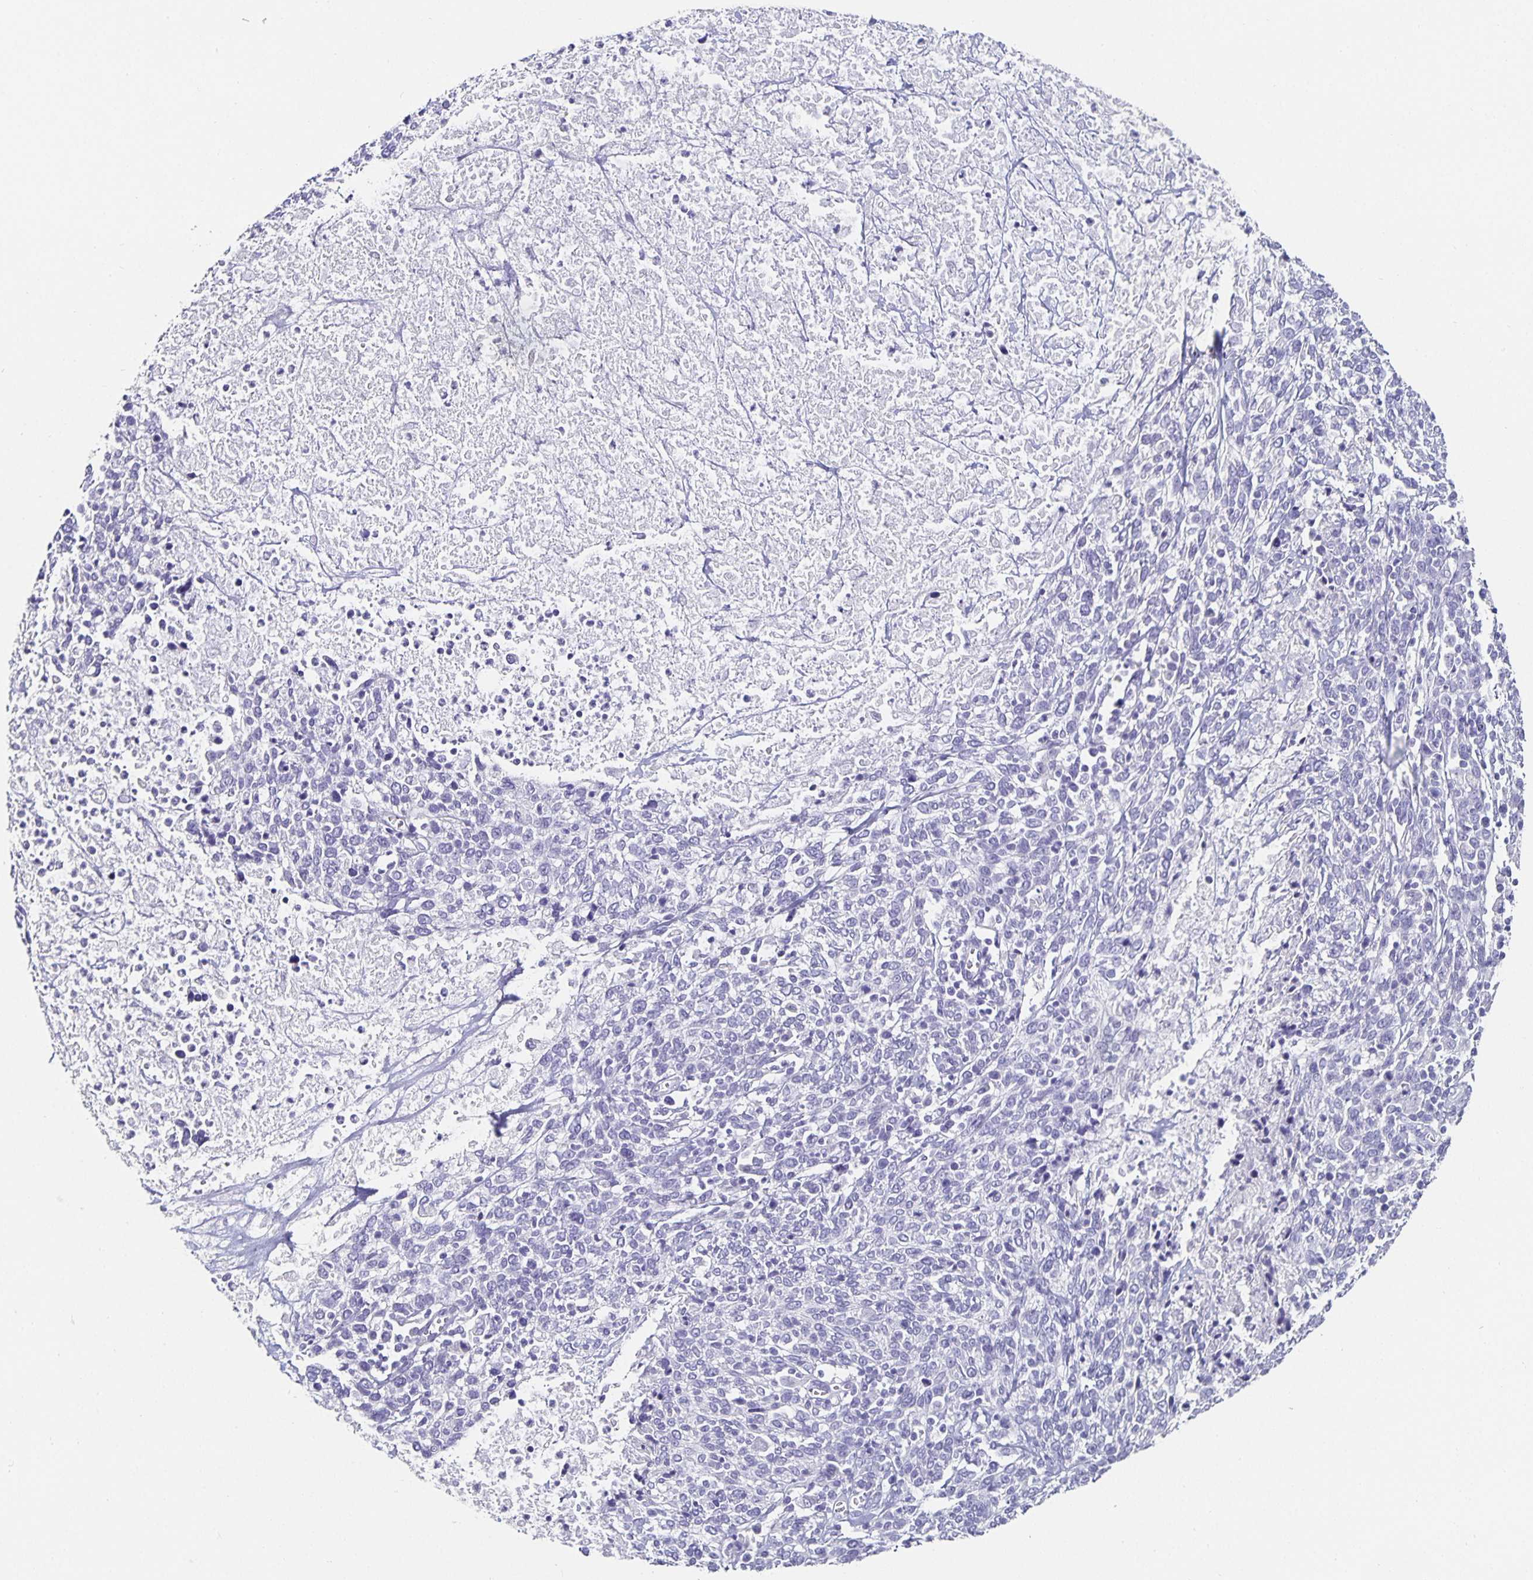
{"staining": {"intensity": "negative", "quantity": "none", "location": "none"}, "tissue": "cervical cancer", "cell_type": "Tumor cells", "image_type": "cancer", "snomed": [{"axis": "morphology", "description": "Squamous cell carcinoma, NOS"}, {"axis": "topography", "description": "Cervix"}], "caption": "Immunohistochemistry image of neoplastic tissue: cervical squamous cell carcinoma stained with DAB (3,3'-diaminobenzidine) reveals no significant protein positivity in tumor cells. (DAB (3,3'-diaminobenzidine) immunohistochemistry (IHC) with hematoxylin counter stain).", "gene": "CHGA", "patient": {"sex": "female", "age": 46}}